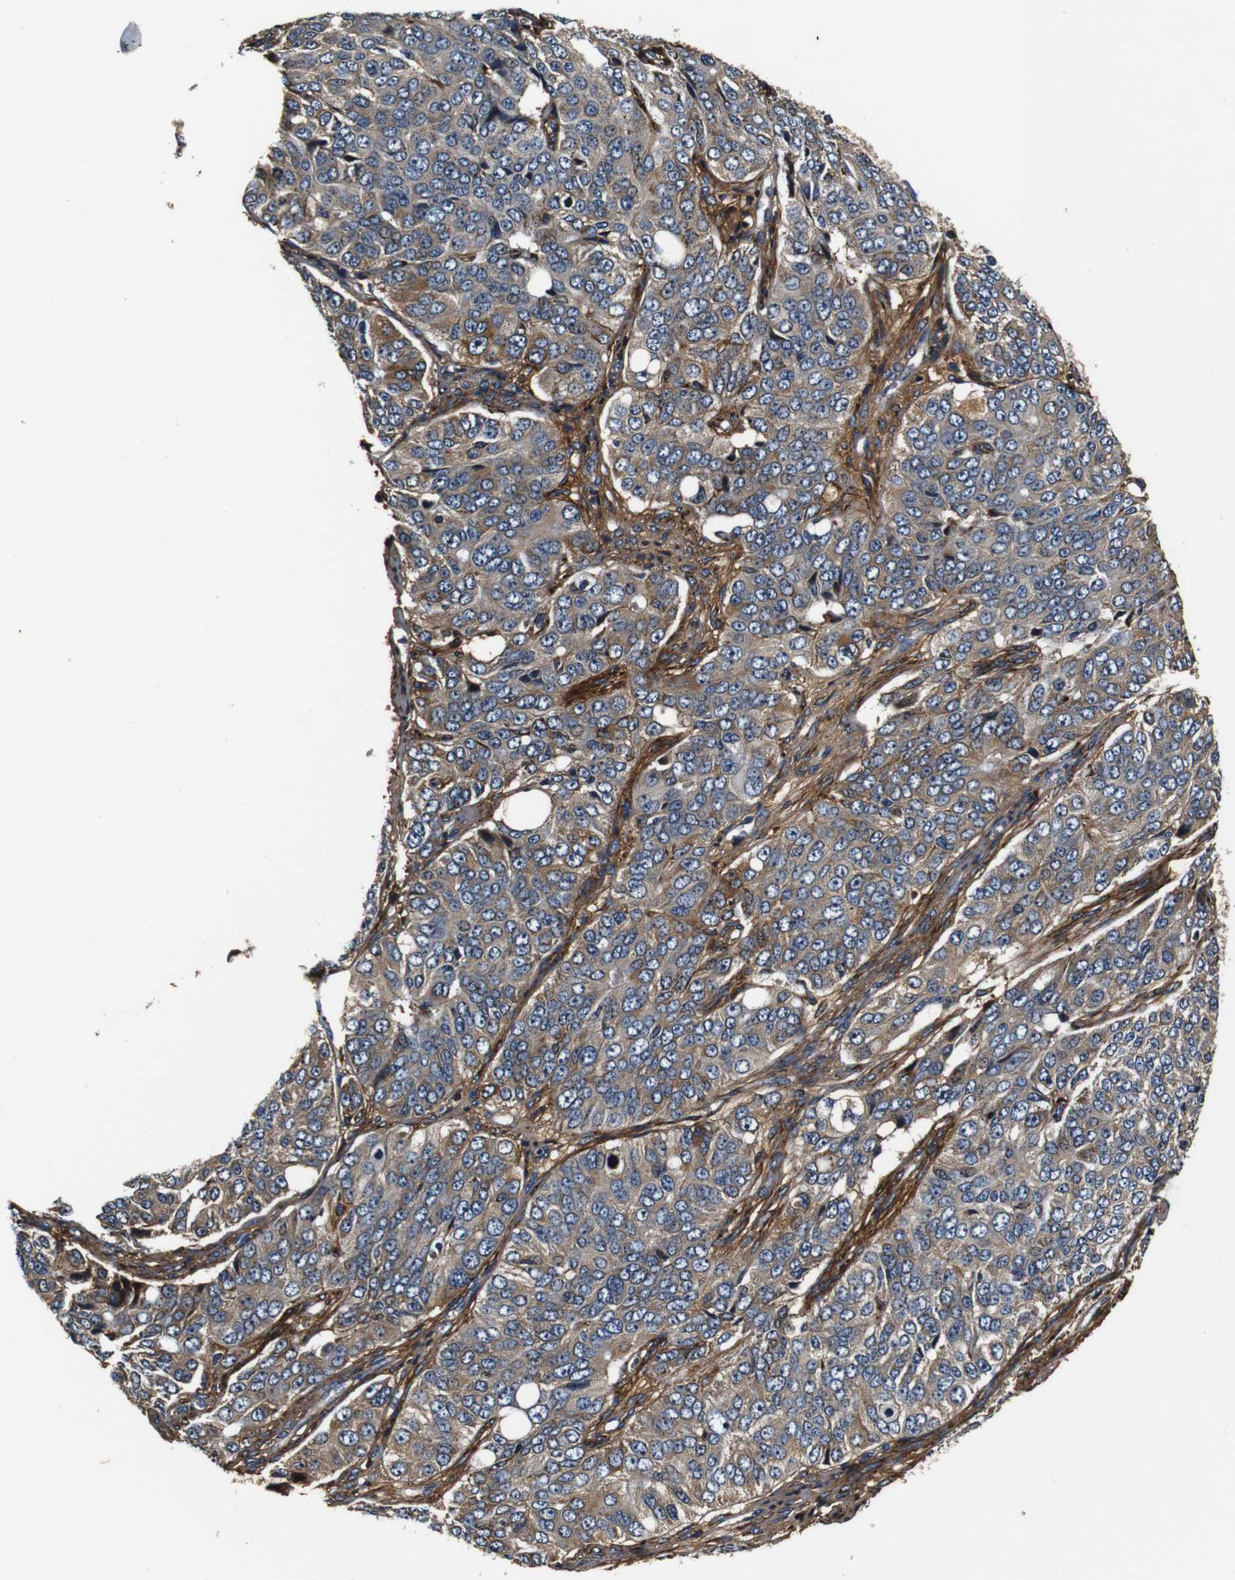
{"staining": {"intensity": "weak", "quantity": ">75%", "location": "cytoplasmic/membranous"}, "tissue": "ovarian cancer", "cell_type": "Tumor cells", "image_type": "cancer", "snomed": [{"axis": "morphology", "description": "Carcinoma, endometroid"}, {"axis": "topography", "description": "Ovary"}], "caption": "High-magnification brightfield microscopy of ovarian endometroid carcinoma stained with DAB (3,3'-diaminobenzidine) (brown) and counterstained with hematoxylin (blue). tumor cells exhibit weak cytoplasmic/membranous staining is seen in approximately>75% of cells. (IHC, brightfield microscopy, high magnification).", "gene": "COL1A1", "patient": {"sex": "female", "age": 51}}